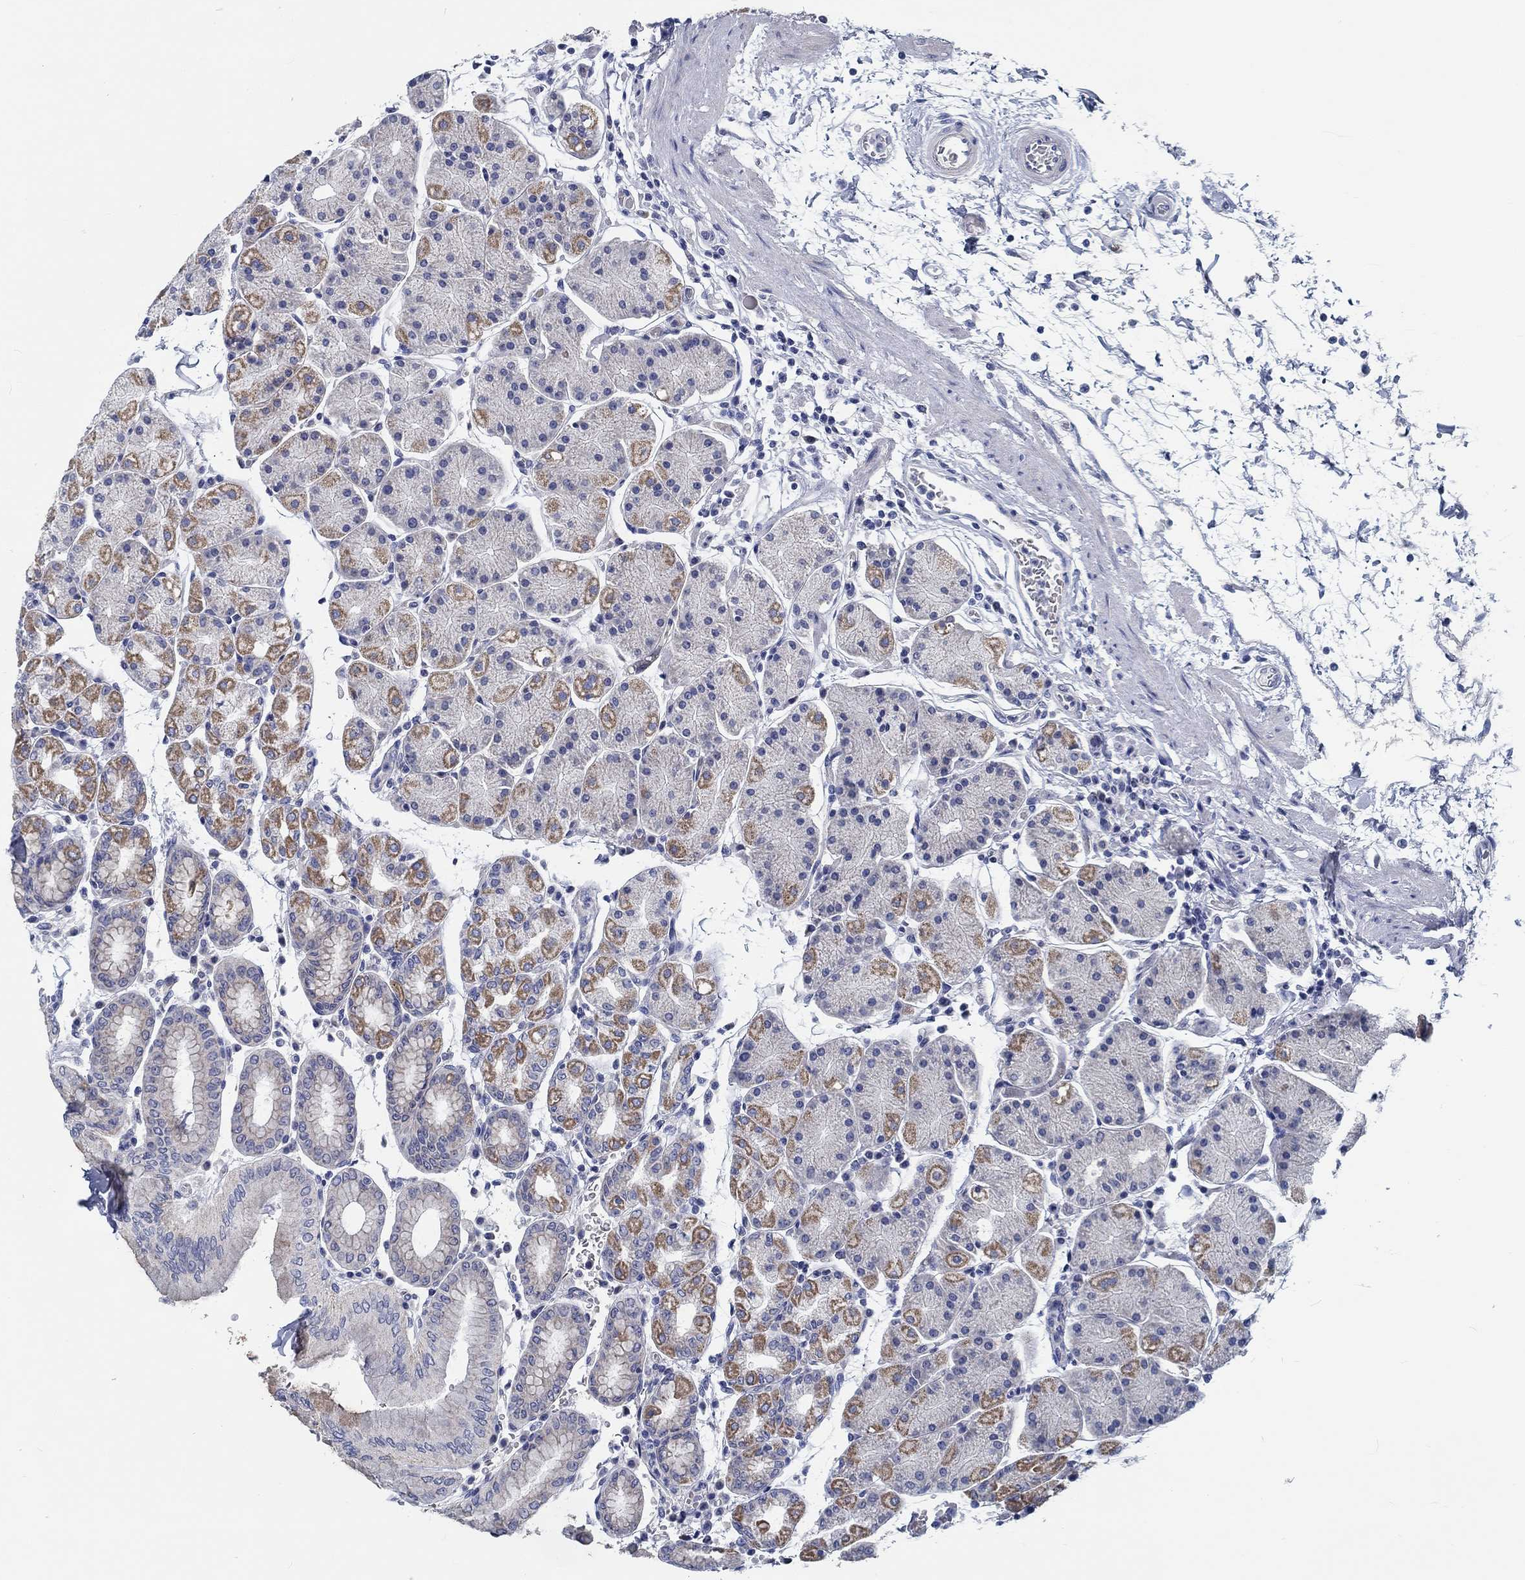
{"staining": {"intensity": "moderate", "quantity": "25%-75%", "location": "cytoplasmic/membranous"}, "tissue": "stomach", "cell_type": "Glandular cells", "image_type": "normal", "snomed": [{"axis": "morphology", "description": "Normal tissue, NOS"}, {"axis": "topography", "description": "Stomach"}], "caption": "Immunohistochemistry (IHC) (DAB (3,3'-diaminobenzidine)) staining of unremarkable human stomach exhibits moderate cytoplasmic/membranous protein positivity in about 25%-75% of glandular cells. Nuclei are stained in blue.", "gene": "MYBPC1", "patient": {"sex": "male", "age": 54}}